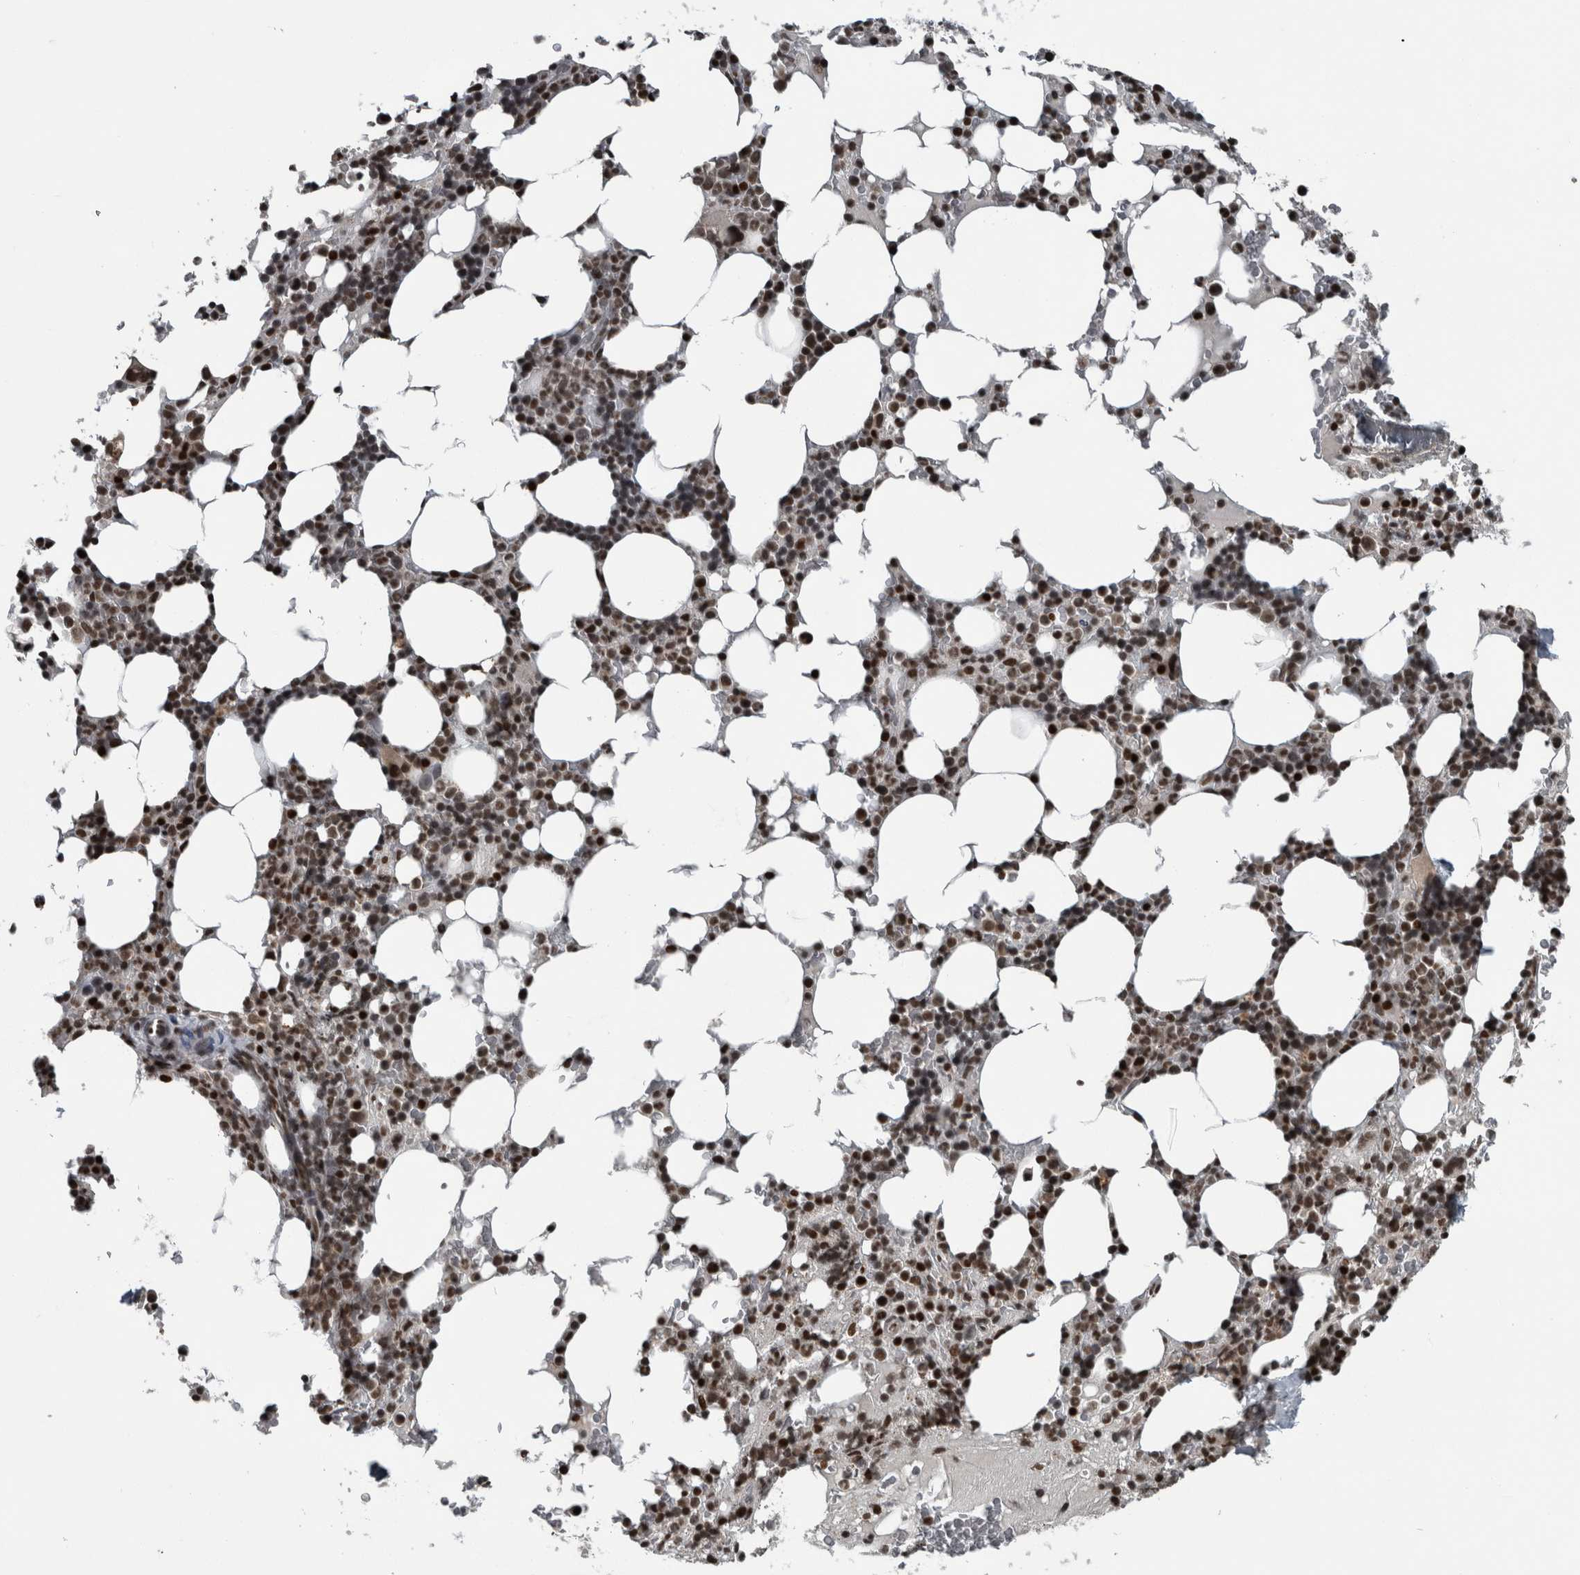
{"staining": {"intensity": "strong", "quantity": ">75%", "location": "nuclear"}, "tissue": "bone marrow", "cell_type": "Hematopoietic cells", "image_type": "normal", "snomed": [{"axis": "morphology", "description": "Normal tissue, NOS"}, {"axis": "topography", "description": "Bone marrow"}], "caption": "A micrograph of human bone marrow stained for a protein shows strong nuclear brown staining in hematopoietic cells.", "gene": "UNC50", "patient": {"sex": "male", "age": 58}}